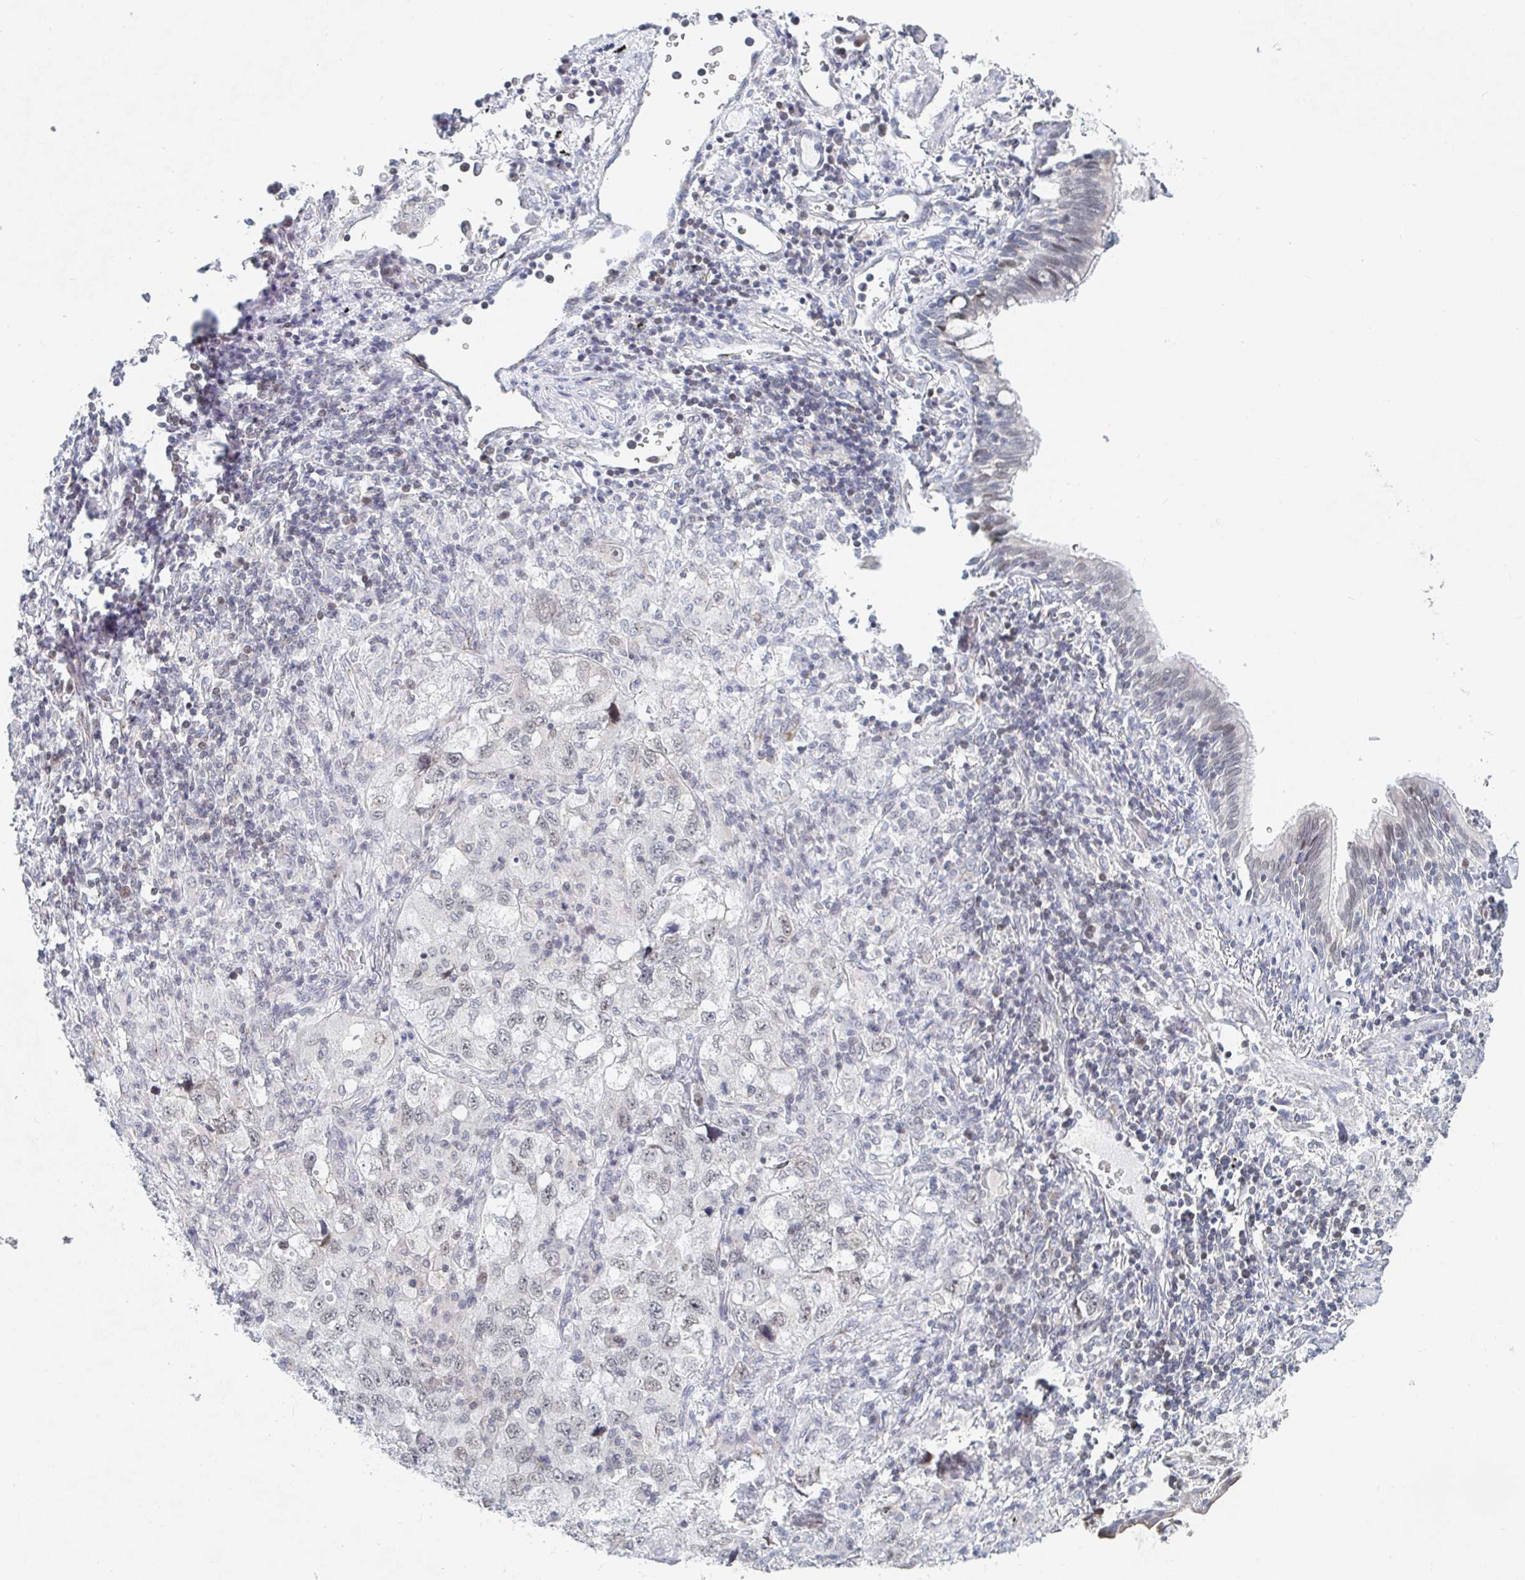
{"staining": {"intensity": "weak", "quantity": "<25%", "location": "nuclear"}, "tissue": "lung cancer", "cell_type": "Tumor cells", "image_type": "cancer", "snomed": [{"axis": "morphology", "description": "Adenocarcinoma, NOS"}, {"axis": "topography", "description": "Lung"}], "caption": "Immunohistochemistry micrograph of human adenocarcinoma (lung) stained for a protein (brown), which displays no positivity in tumor cells.", "gene": "CHD2", "patient": {"sex": "female", "age": 57}}